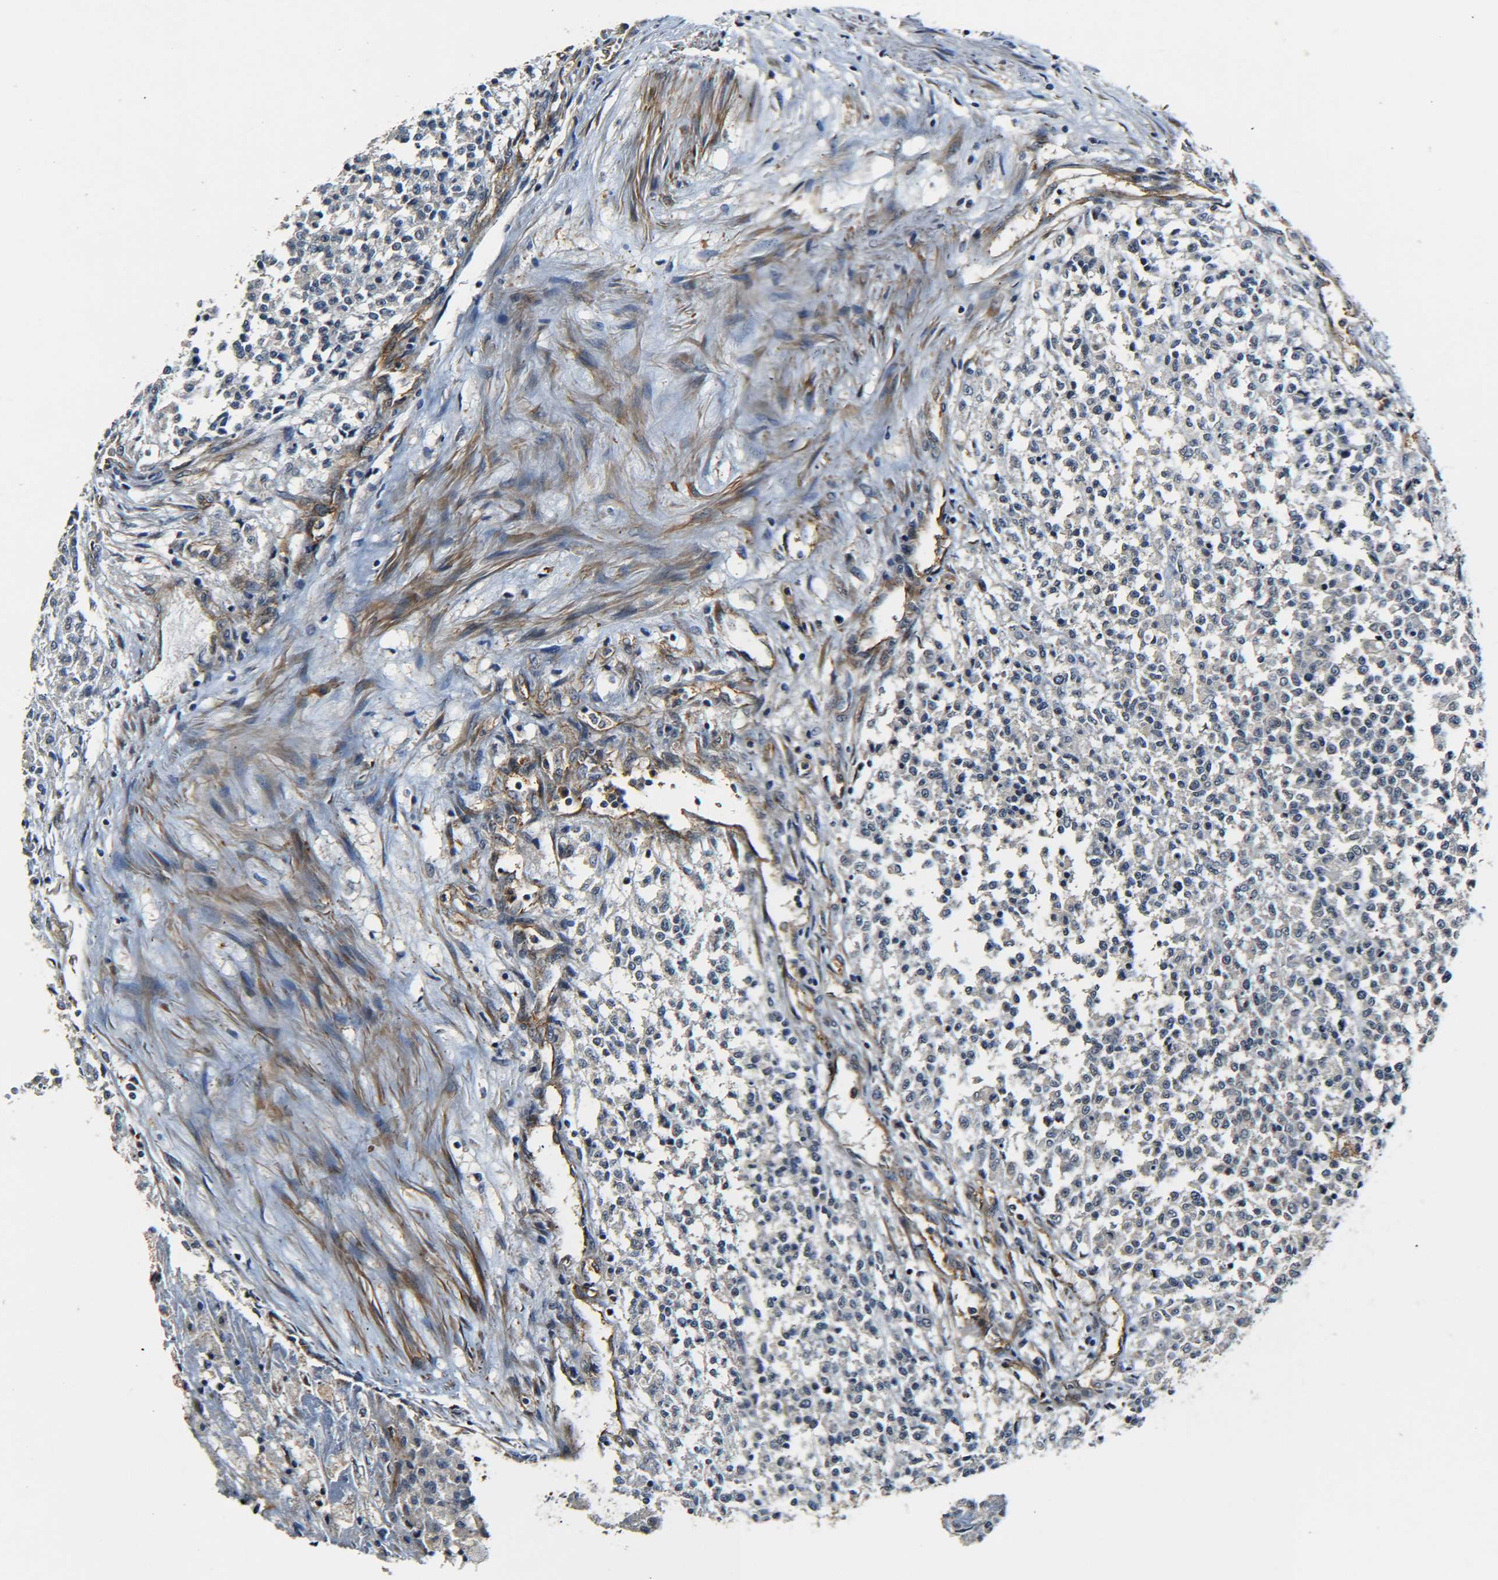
{"staining": {"intensity": "negative", "quantity": "none", "location": "none"}, "tissue": "testis cancer", "cell_type": "Tumor cells", "image_type": "cancer", "snomed": [{"axis": "morphology", "description": "Seminoma, NOS"}, {"axis": "topography", "description": "Testis"}], "caption": "The immunohistochemistry (IHC) image has no significant staining in tumor cells of seminoma (testis) tissue.", "gene": "MEIS1", "patient": {"sex": "male", "age": 59}}